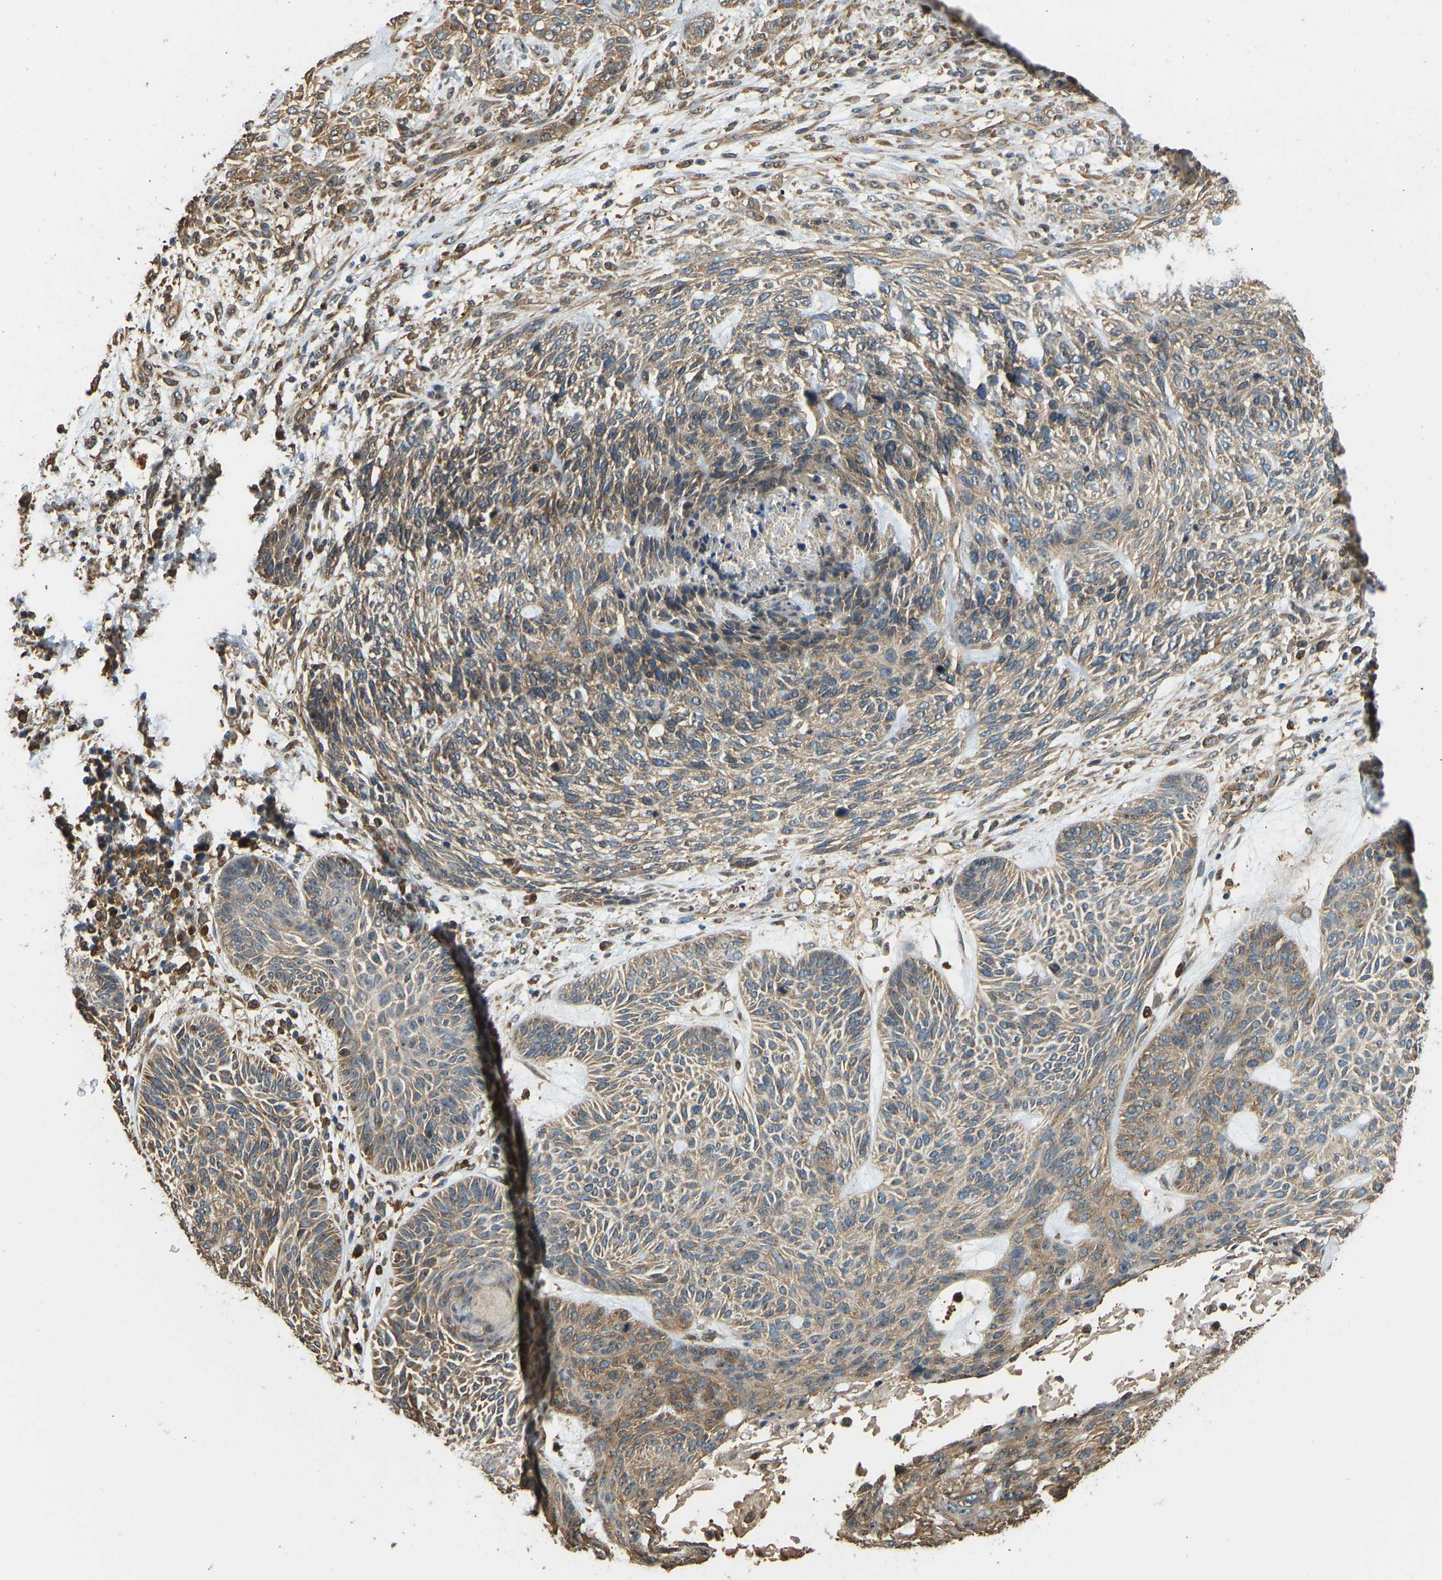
{"staining": {"intensity": "weak", "quantity": ">75%", "location": "cytoplasmic/membranous"}, "tissue": "skin cancer", "cell_type": "Tumor cells", "image_type": "cancer", "snomed": [{"axis": "morphology", "description": "Basal cell carcinoma"}, {"axis": "topography", "description": "Skin"}], "caption": "Immunohistochemical staining of human basal cell carcinoma (skin) reveals low levels of weak cytoplasmic/membranous protein positivity in approximately >75% of tumor cells.", "gene": "OS9", "patient": {"sex": "male", "age": 55}}